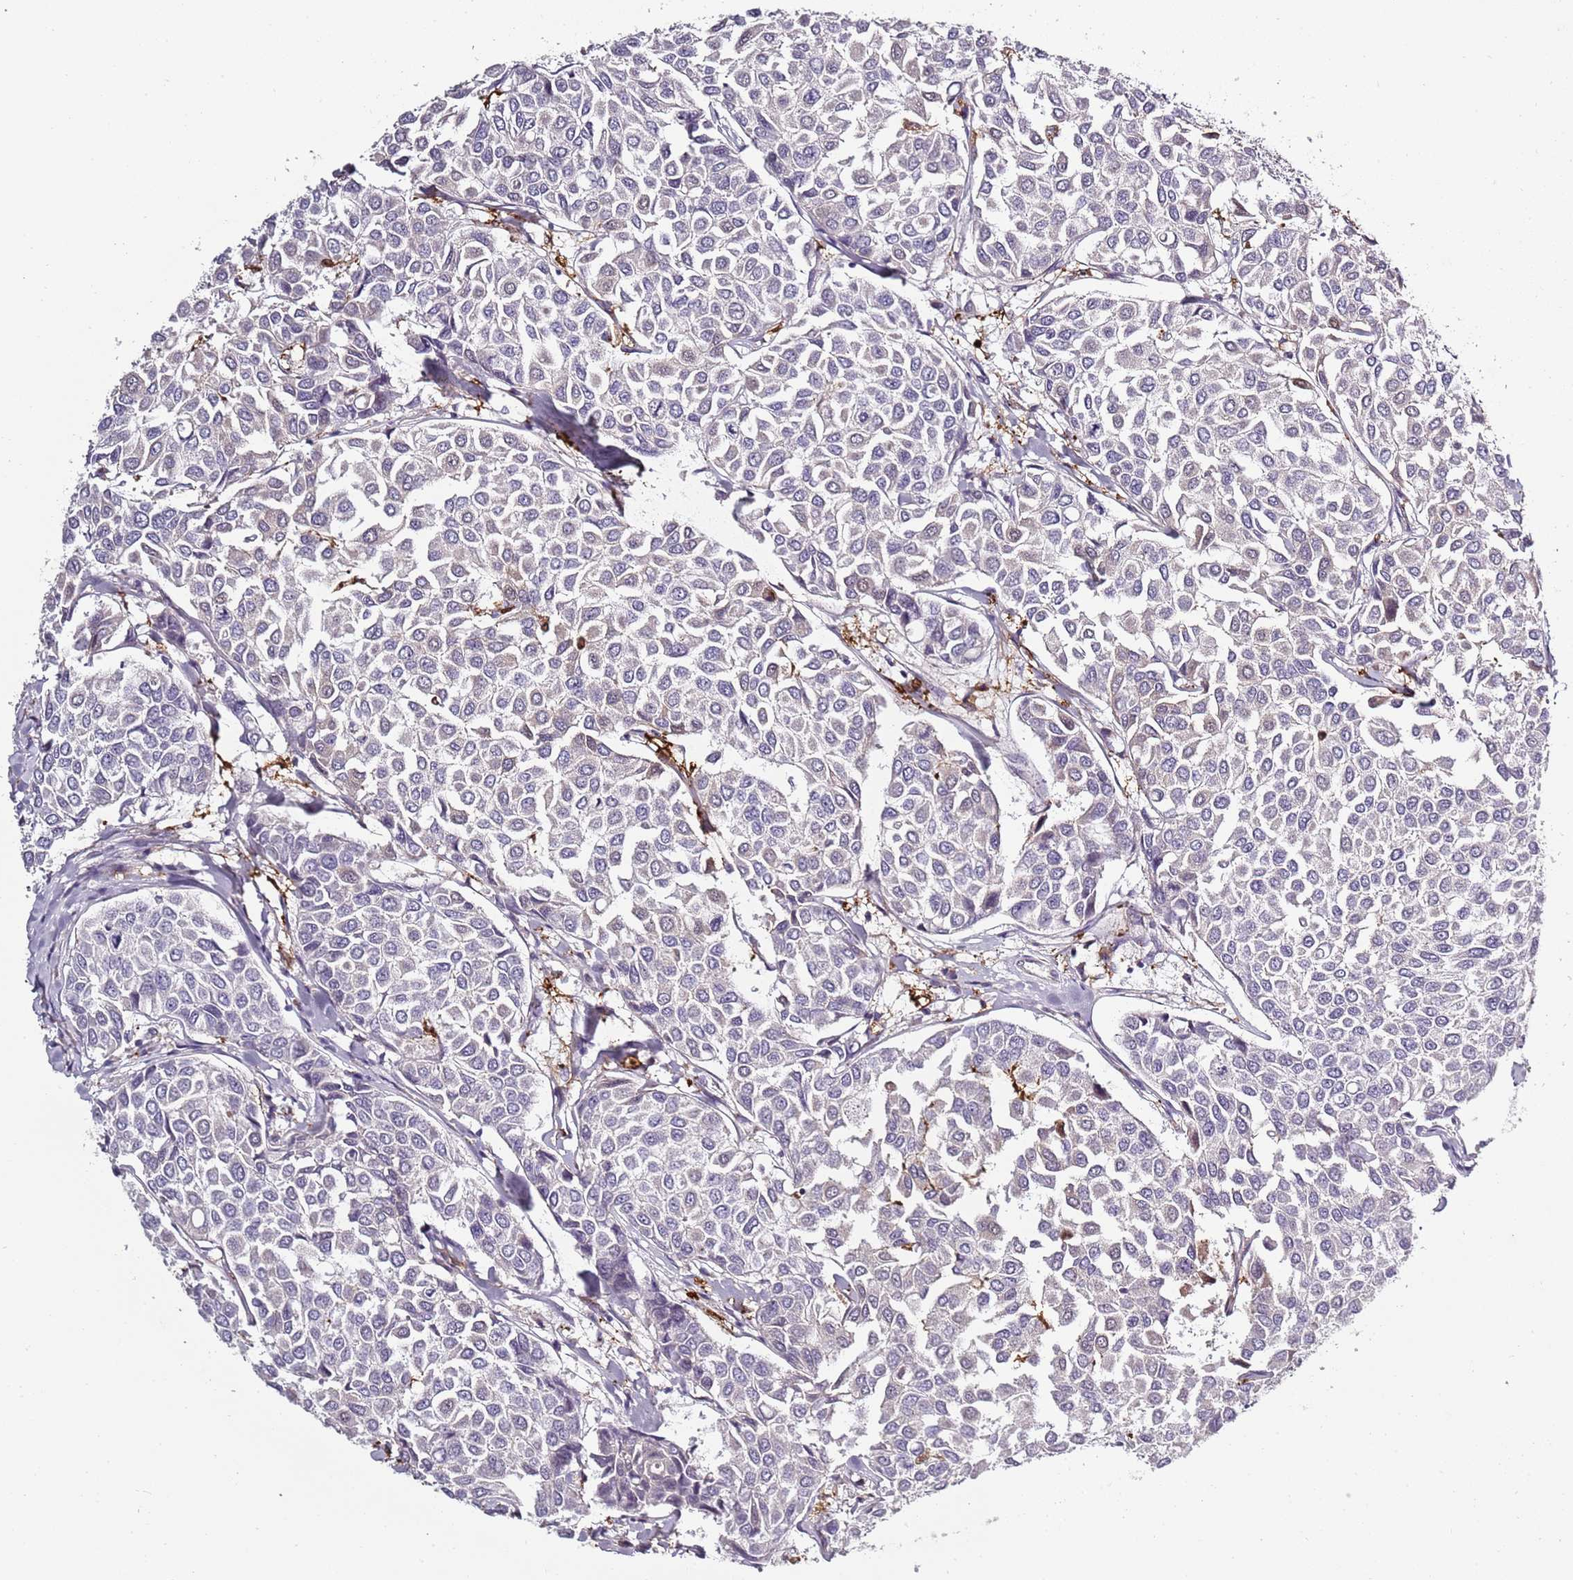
{"staining": {"intensity": "negative", "quantity": "none", "location": "none"}, "tissue": "breast cancer", "cell_type": "Tumor cells", "image_type": "cancer", "snomed": [{"axis": "morphology", "description": "Duct carcinoma"}, {"axis": "topography", "description": "Breast"}], "caption": "Tumor cells are negative for protein expression in human breast invasive ductal carcinoma. (DAB immunohistochemistry (IHC) visualized using brightfield microscopy, high magnification).", "gene": "CC2D2B", "patient": {"sex": "female", "age": 55}}